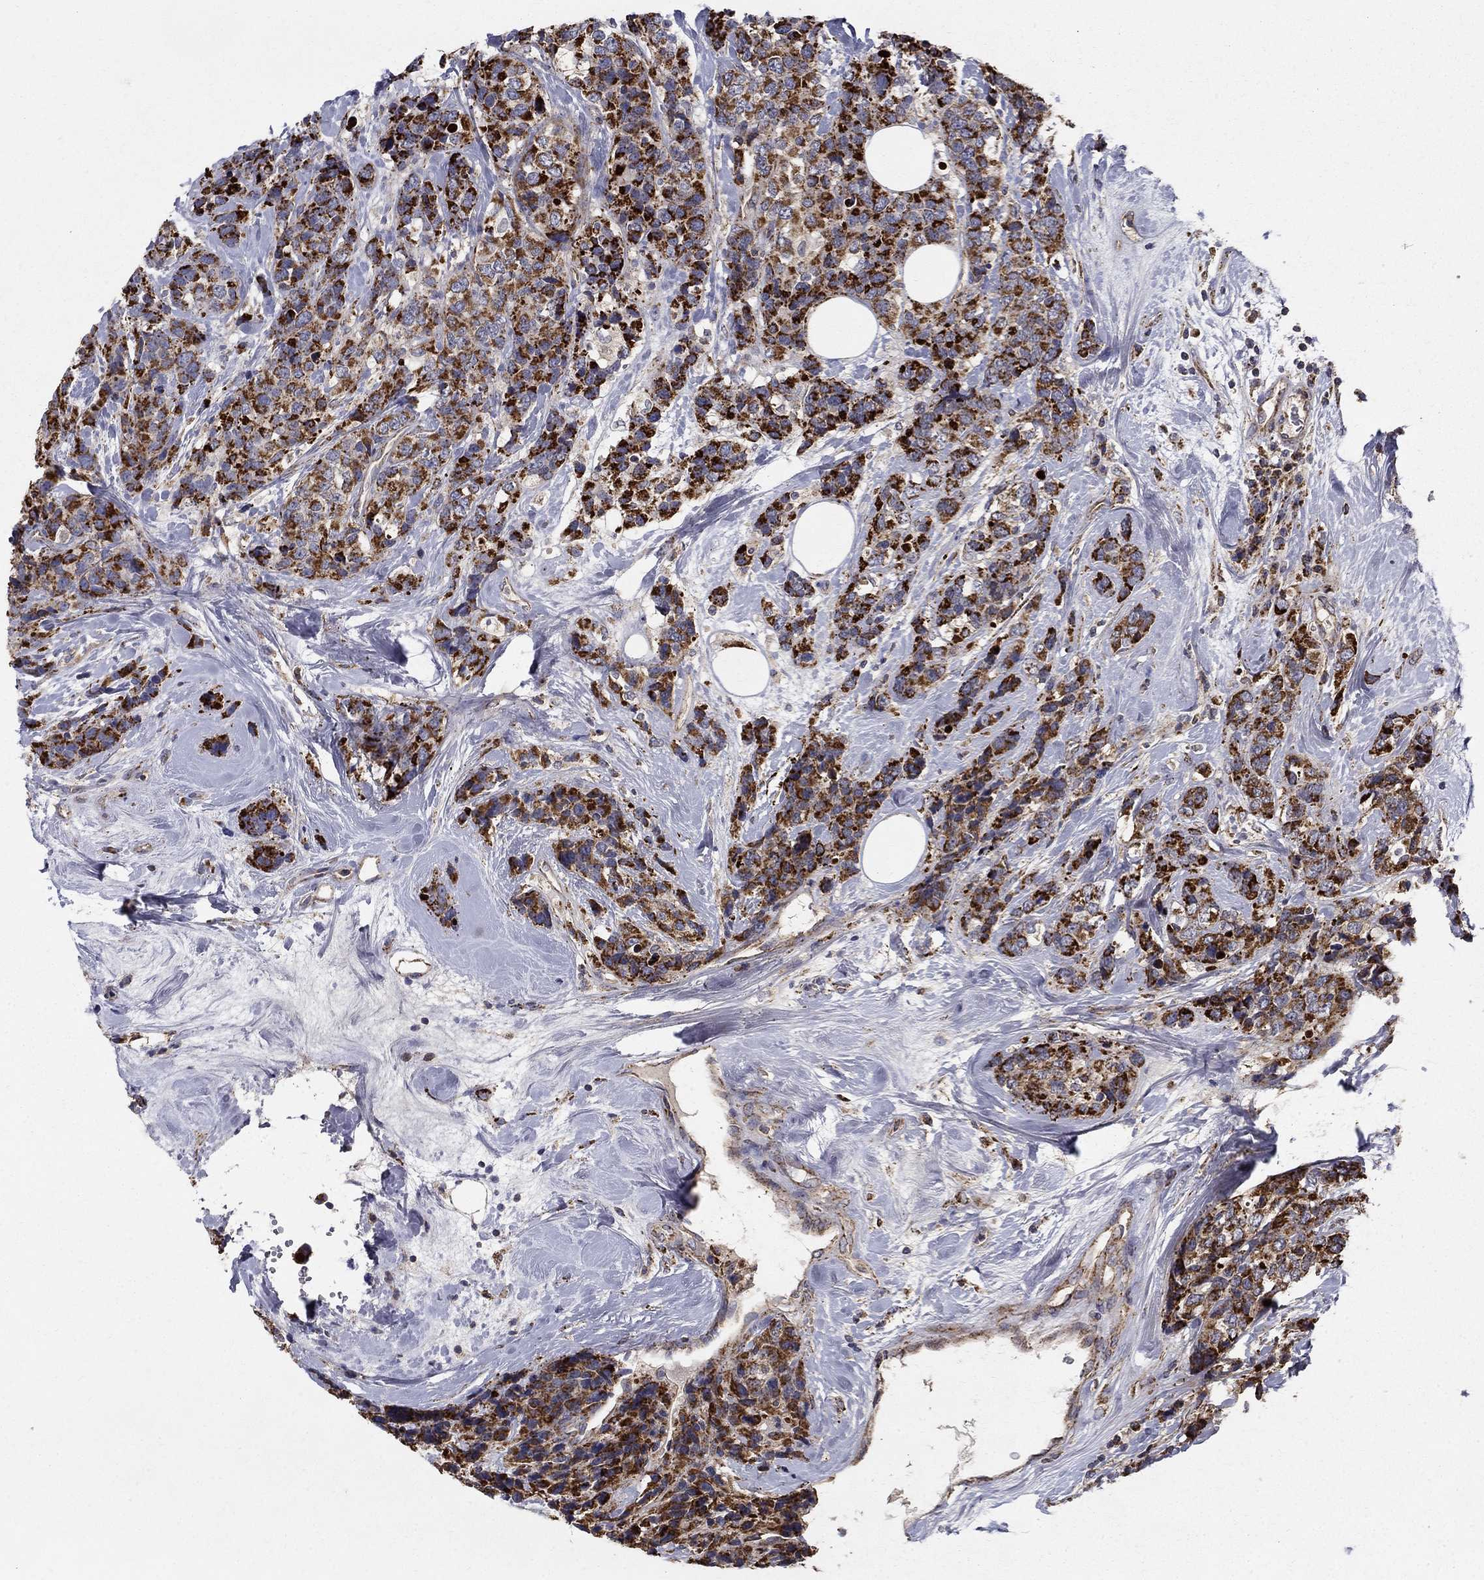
{"staining": {"intensity": "strong", "quantity": ">75%", "location": "cytoplasmic/membranous"}, "tissue": "breast cancer", "cell_type": "Tumor cells", "image_type": "cancer", "snomed": [{"axis": "morphology", "description": "Lobular carcinoma"}, {"axis": "topography", "description": "Breast"}], "caption": "Immunohistochemical staining of breast lobular carcinoma exhibits high levels of strong cytoplasmic/membranous expression in about >75% of tumor cells.", "gene": "GCSH", "patient": {"sex": "female", "age": 59}}